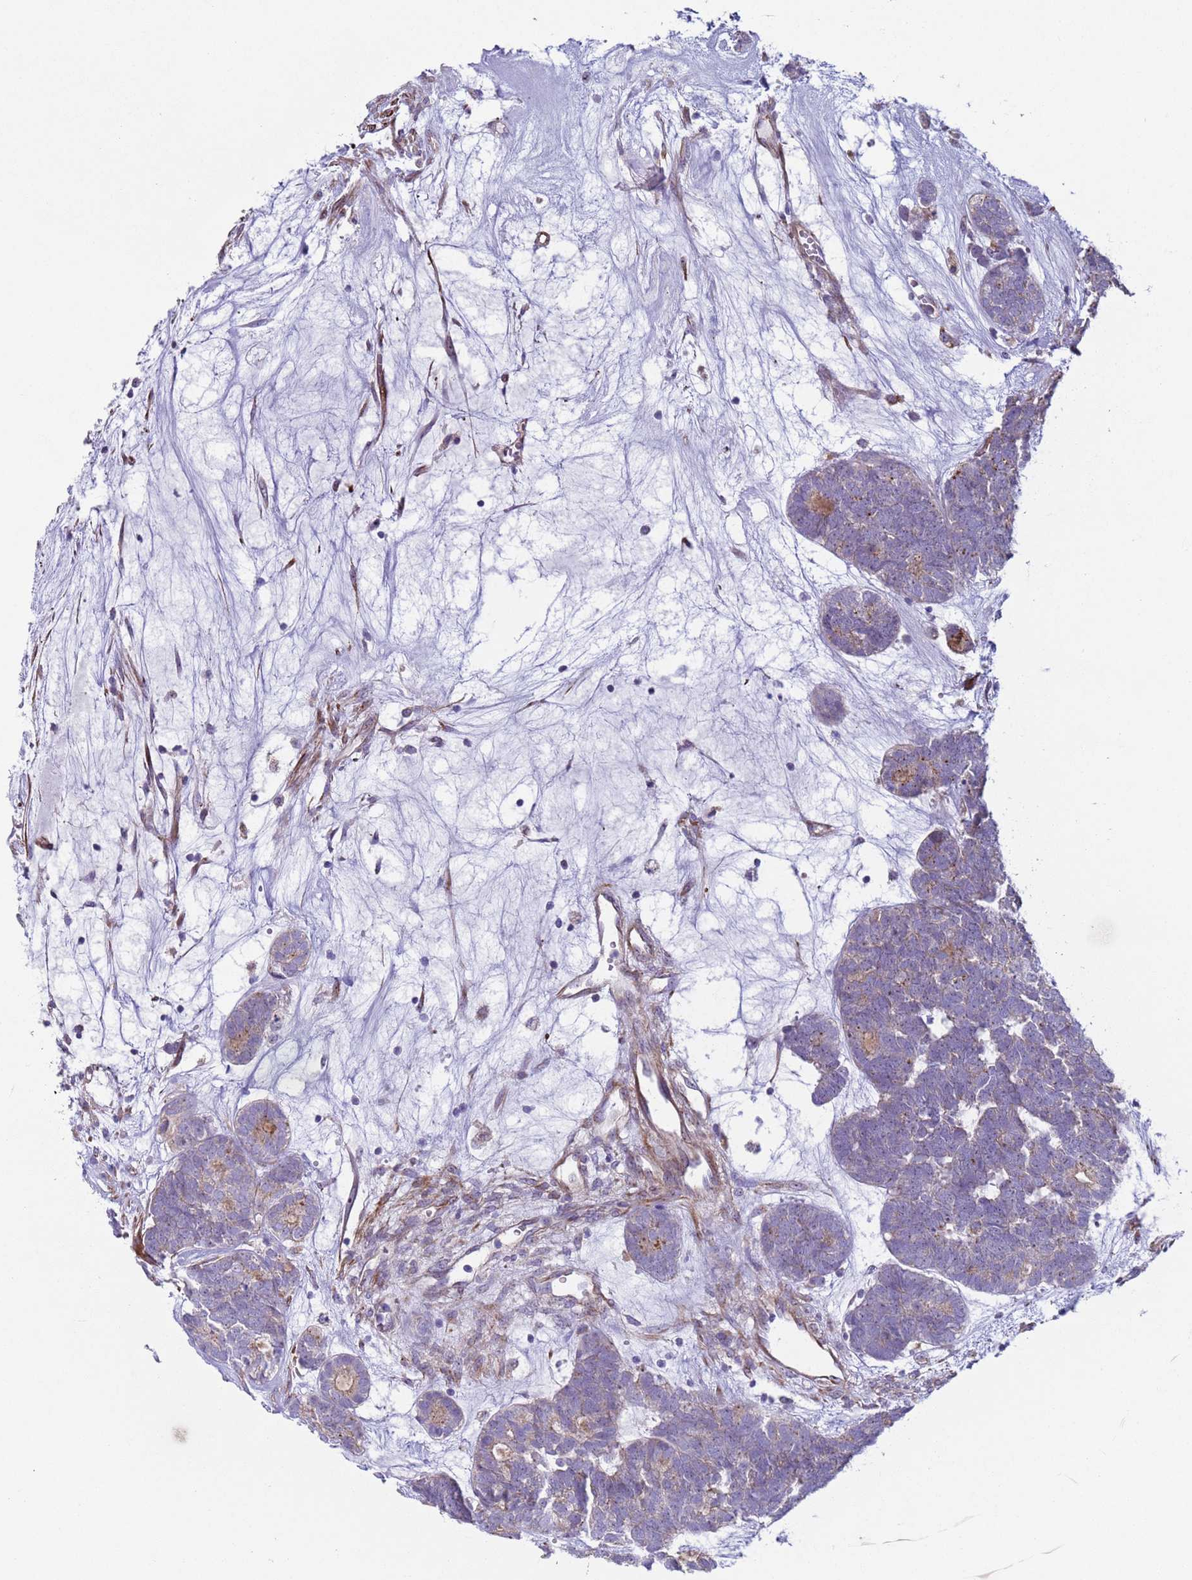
{"staining": {"intensity": "weak", "quantity": "25%-75%", "location": "cytoplasmic/membranous"}, "tissue": "head and neck cancer", "cell_type": "Tumor cells", "image_type": "cancer", "snomed": [{"axis": "morphology", "description": "Adenocarcinoma, NOS"}, {"axis": "topography", "description": "Head-Neck"}], "caption": "An IHC micrograph of neoplastic tissue is shown. Protein staining in brown labels weak cytoplasmic/membranous positivity in adenocarcinoma (head and neck) within tumor cells. The staining was performed using DAB (3,3'-diaminobenzidine), with brown indicating positive protein expression. Nuclei are stained blue with hematoxylin.", "gene": "HEATR1", "patient": {"sex": "female", "age": 81}}